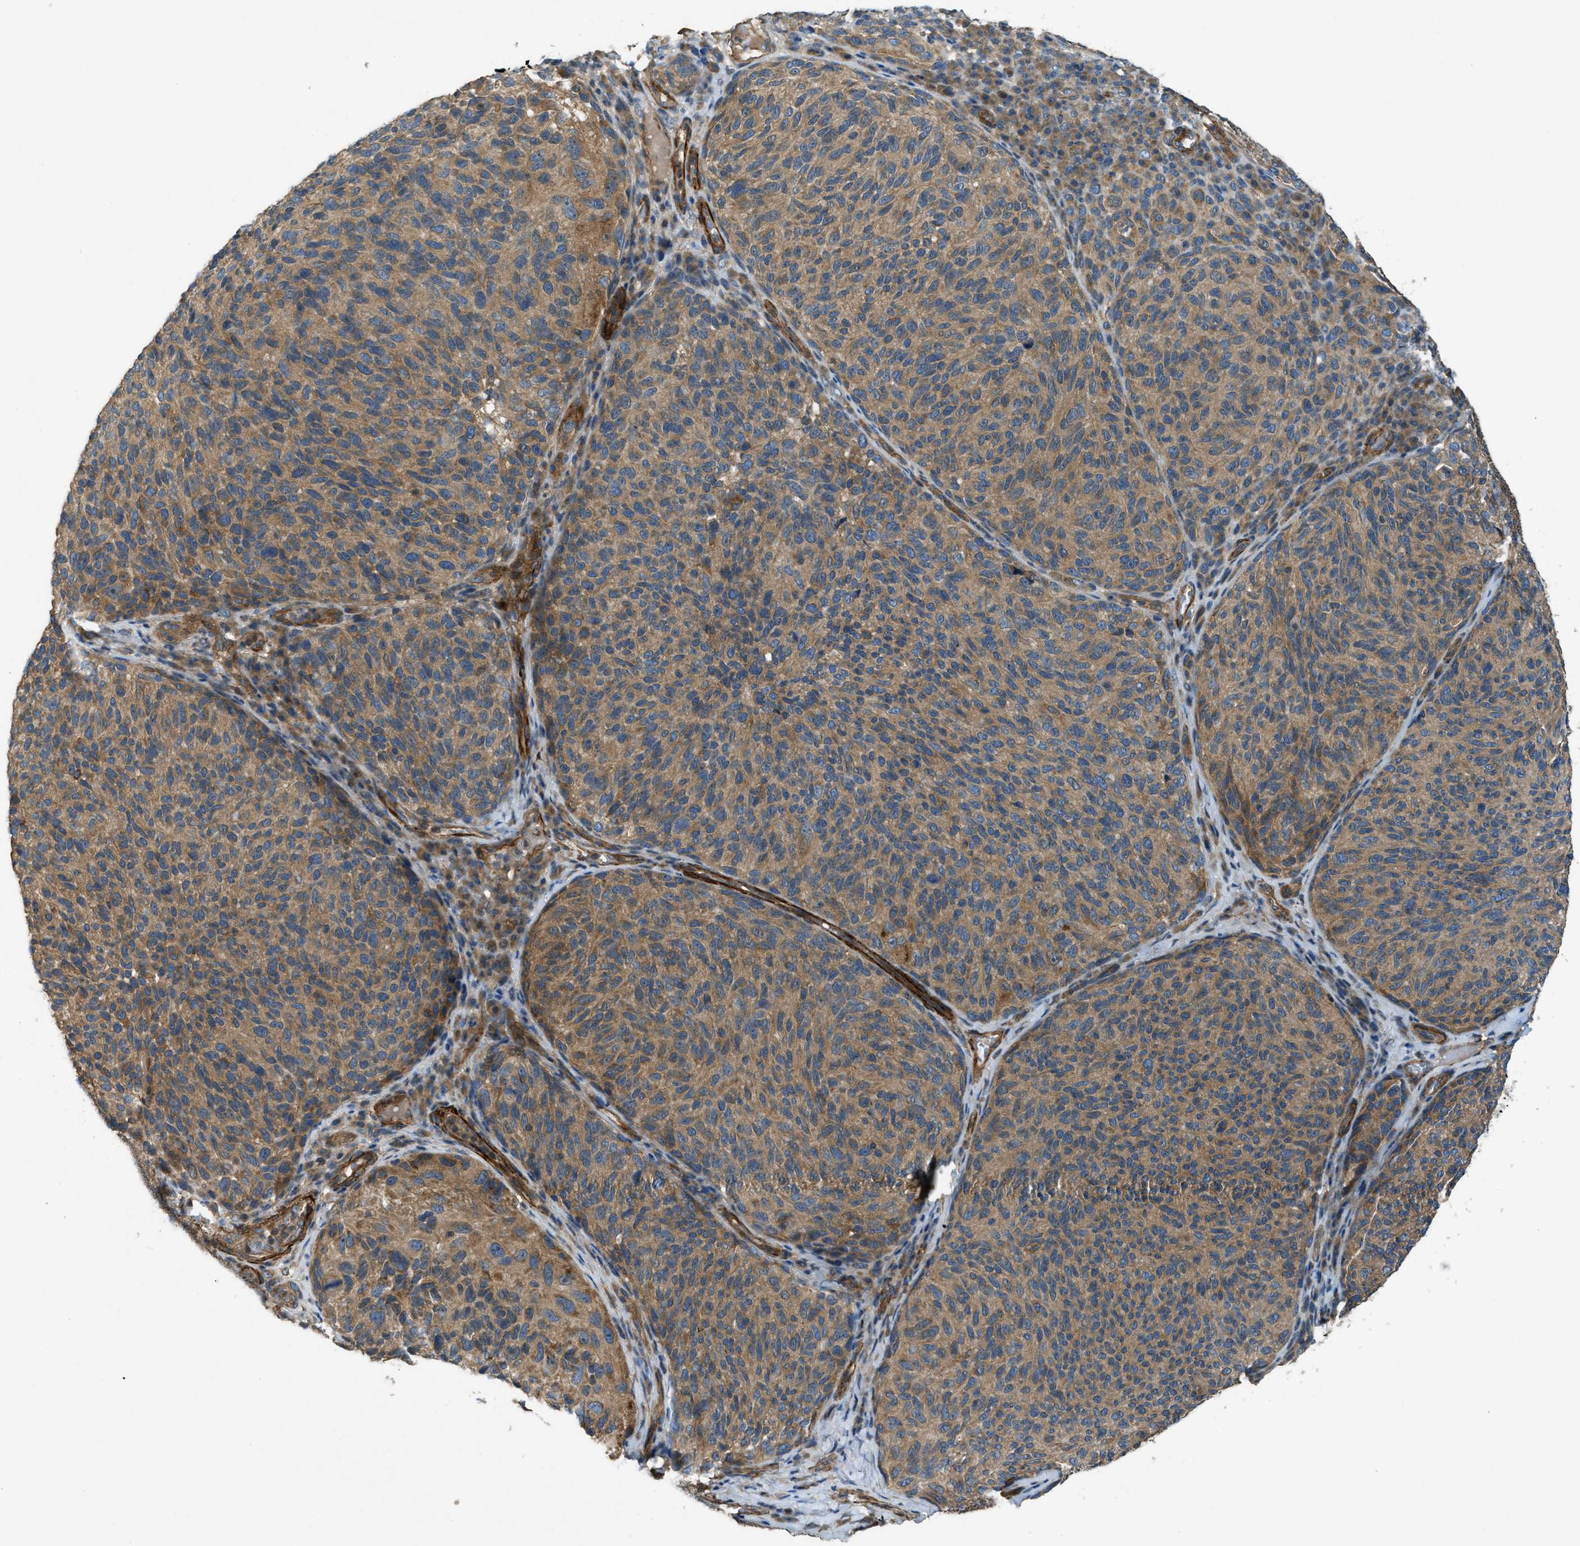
{"staining": {"intensity": "moderate", "quantity": ">75%", "location": "cytoplasmic/membranous"}, "tissue": "melanoma", "cell_type": "Tumor cells", "image_type": "cancer", "snomed": [{"axis": "morphology", "description": "Malignant melanoma, NOS"}, {"axis": "topography", "description": "Skin"}], "caption": "IHC (DAB (3,3'-diaminobenzidine)) staining of human melanoma reveals moderate cytoplasmic/membranous protein staining in about >75% of tumor cells.", "gene": "VEZT", "patient": {"sex": "female", "age": 73}}